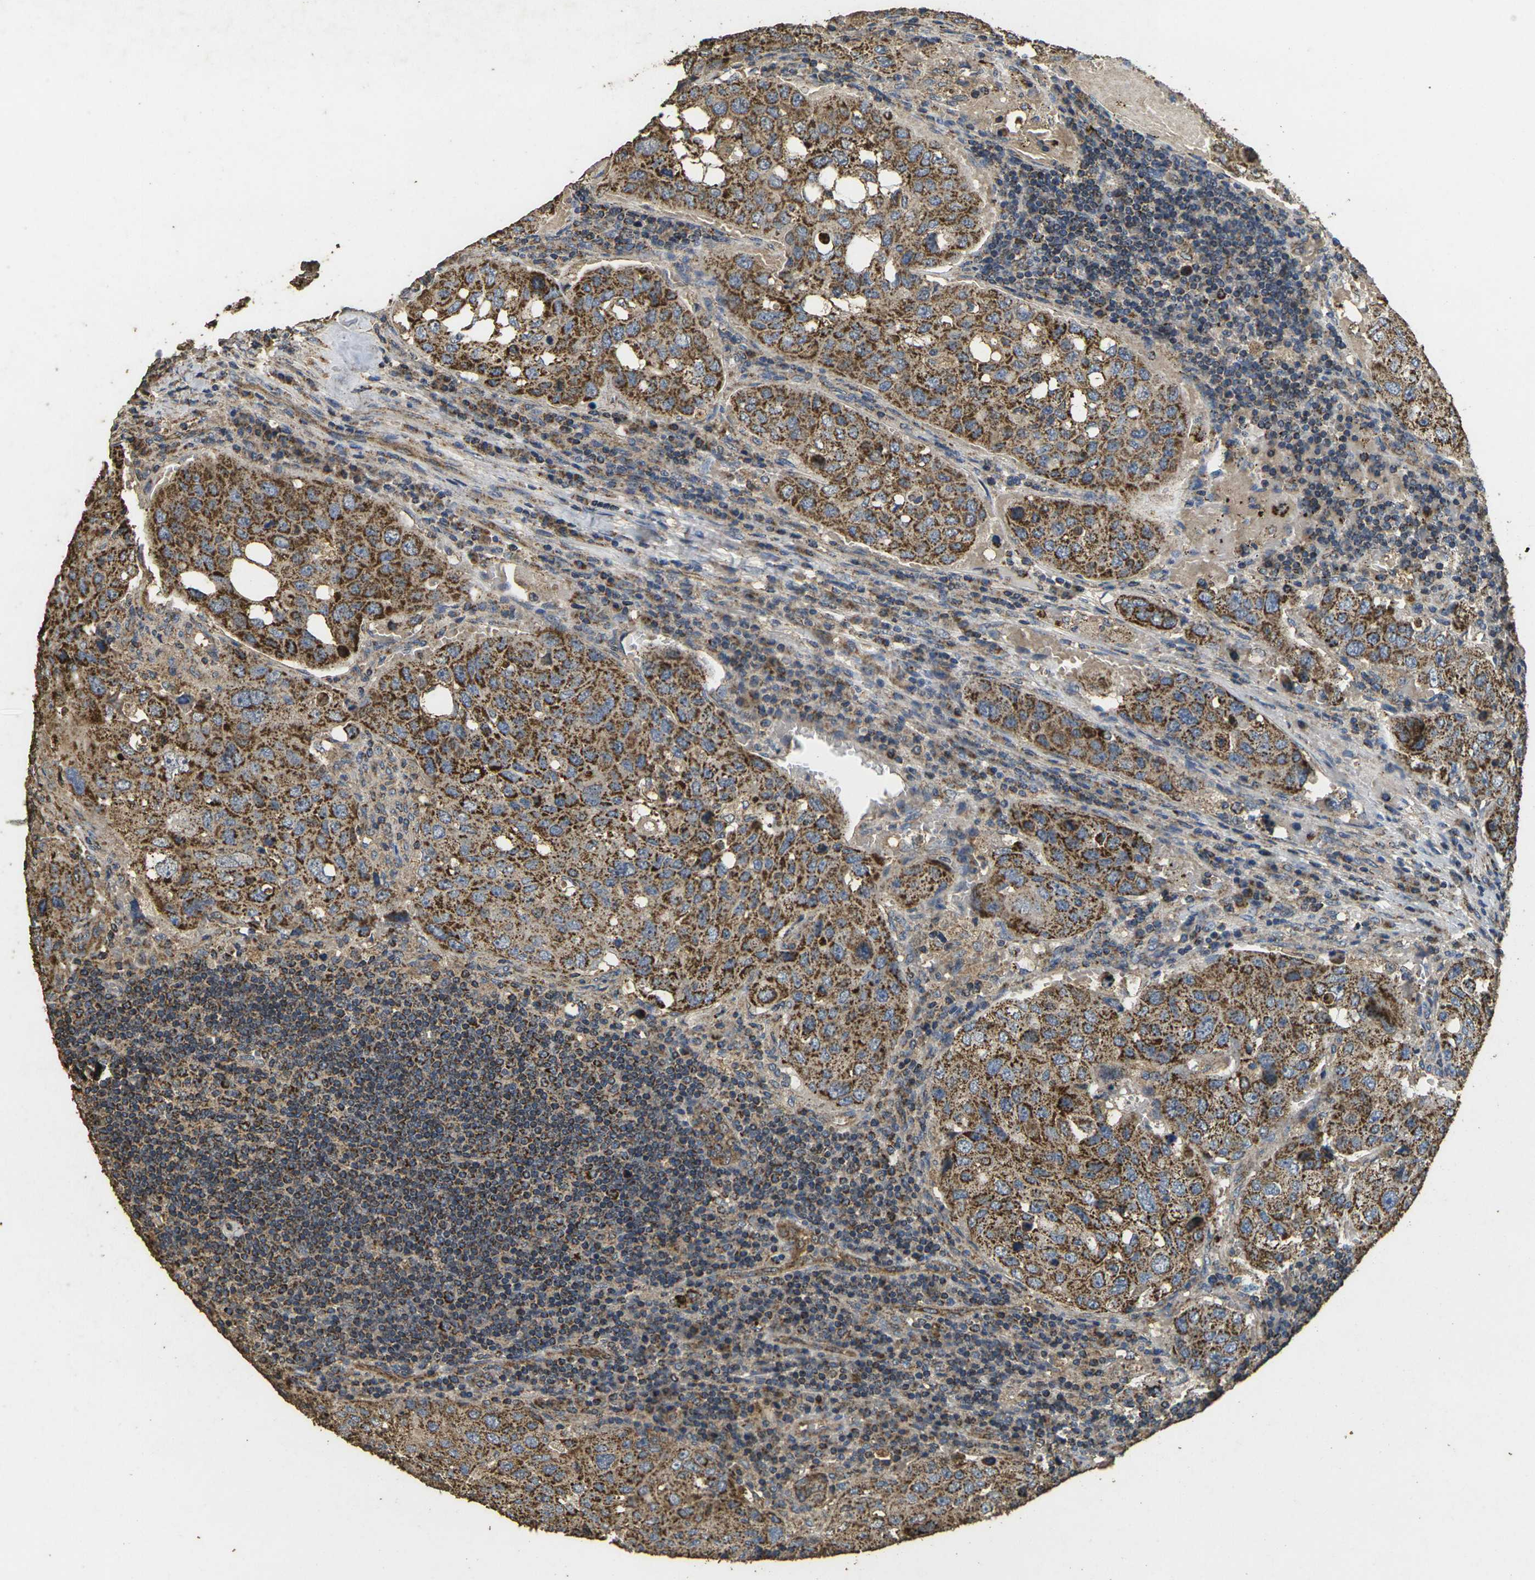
{"staining": {"intensity": "moderate", "quantity": ">75%", "location": "cytoplasmic/membranous"}, "tissue": "urothelial cancer", "cell_type": "Tumor cells", "image_type": "cancer", "snomed": [{"axis": "morphology", "description": "Urothelial carcinoma, High grade"}, {"axis": "topography", "description": "Lymph node"}, {"axis": "topography", "description": "Urinary bladder"}], "caption": "High-magnification brightfield microscopy of urothelial cancer stained with DAB (3,3'-diaminobenzidine) (brown) and counterstained with hematoxylin (blue). tumor cells exhibit moderate cytoplasmic/membranous staining is seen in approximately>75% of cells. (brown staining indicates protein expression, while blue staining denotes nuclei).", "gene": "MAPK11", "patient": {"sex": "male", "age": 51}}